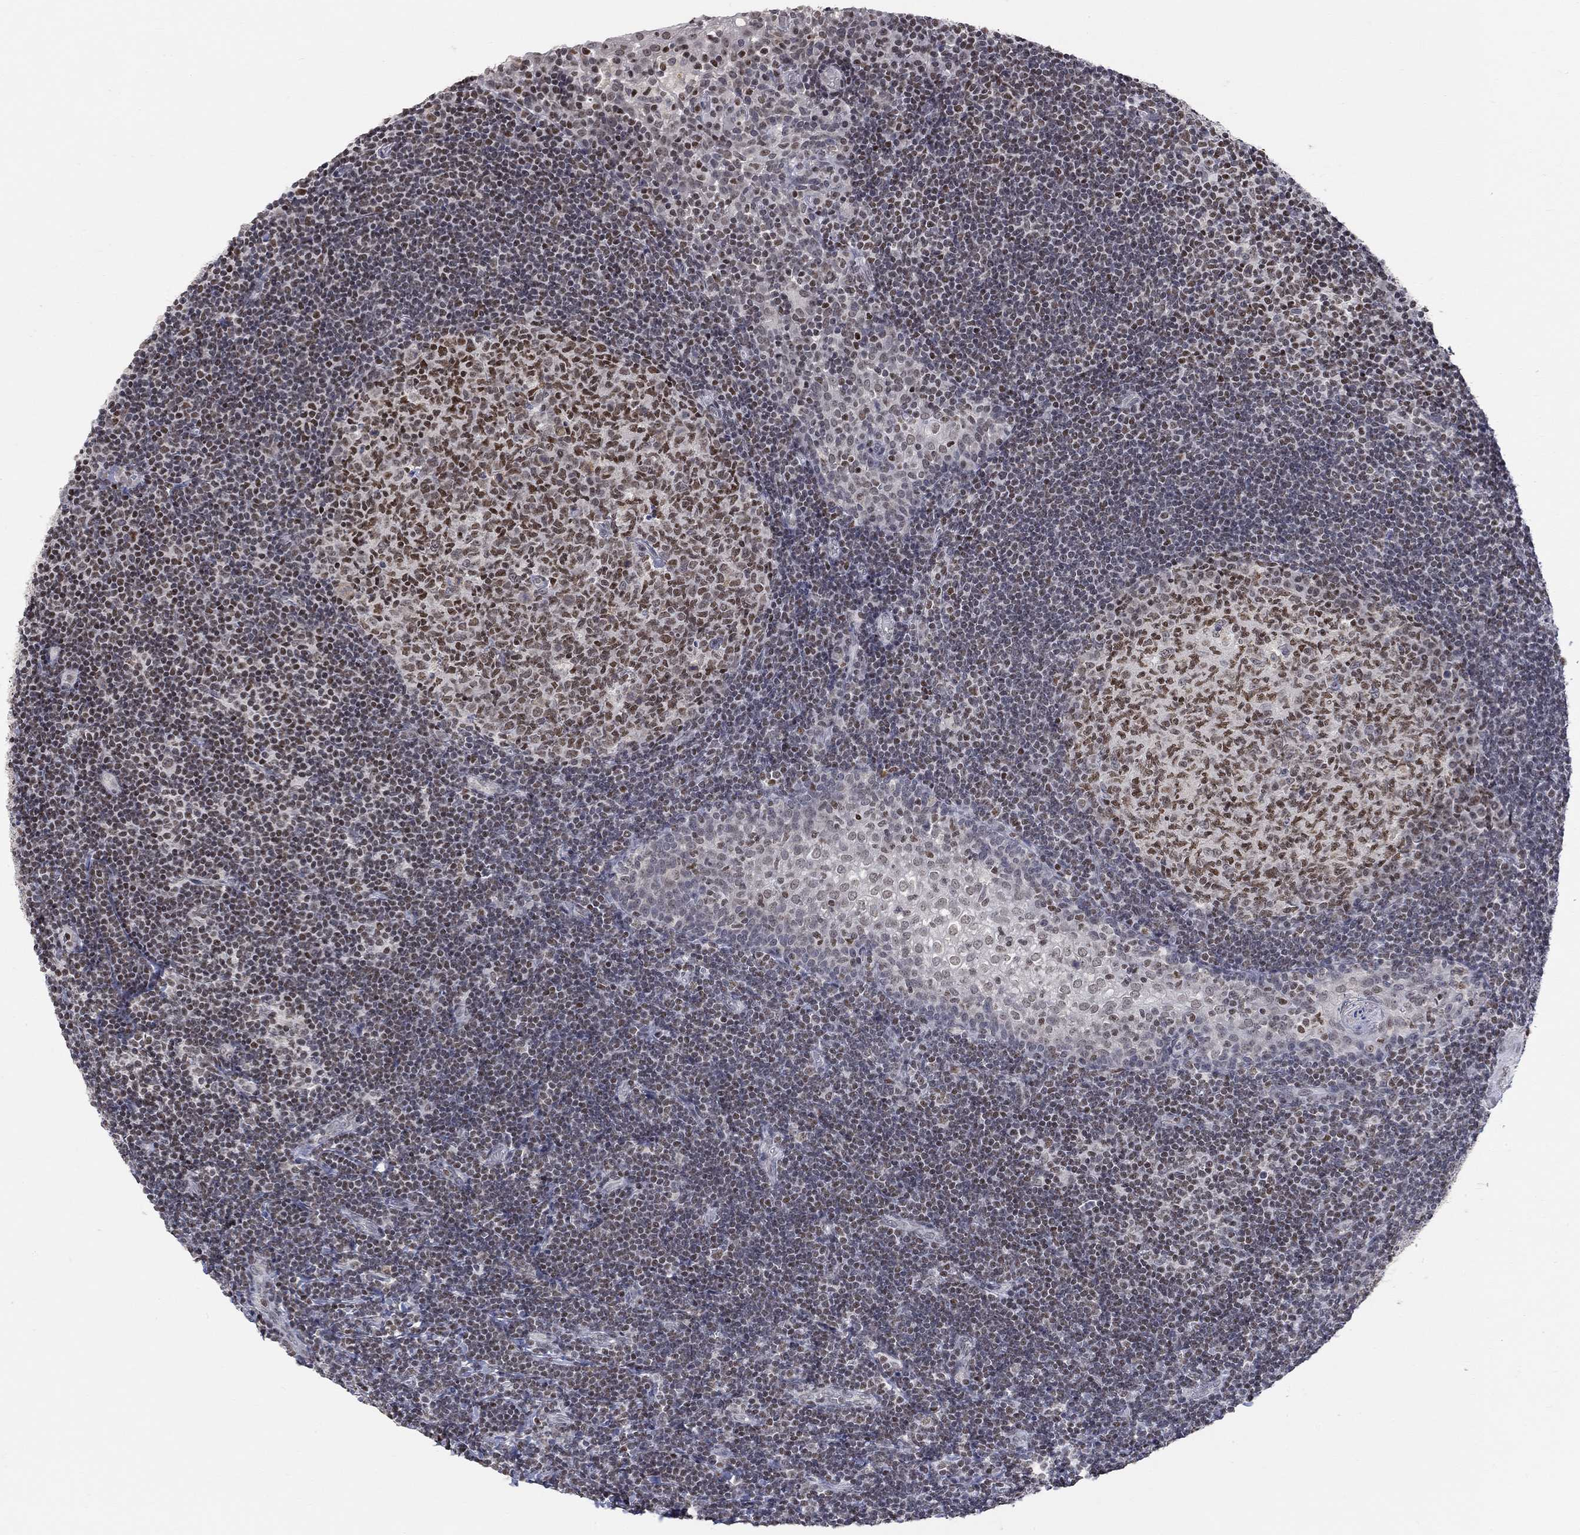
{"staining": {"intensity": "strong", "quantity": "25%-75%", "location": "nuclear"}, "tissue": "tonsil", "cell_type": "Germinal center cells", "image_type": "normal", "snomed": [{"axis": "morphology", "description": "Normal tissue, NOS"}, {"axis": "topography", "description": "Tonsil"}], "caption": "Immunohistochemical staining of benign tonsil exhibits strong nuclear protein staining in approximately 25%-75% of germinal center cells.", "gene": "KLF12", "patient": {"sex": "female", "age": 13}}